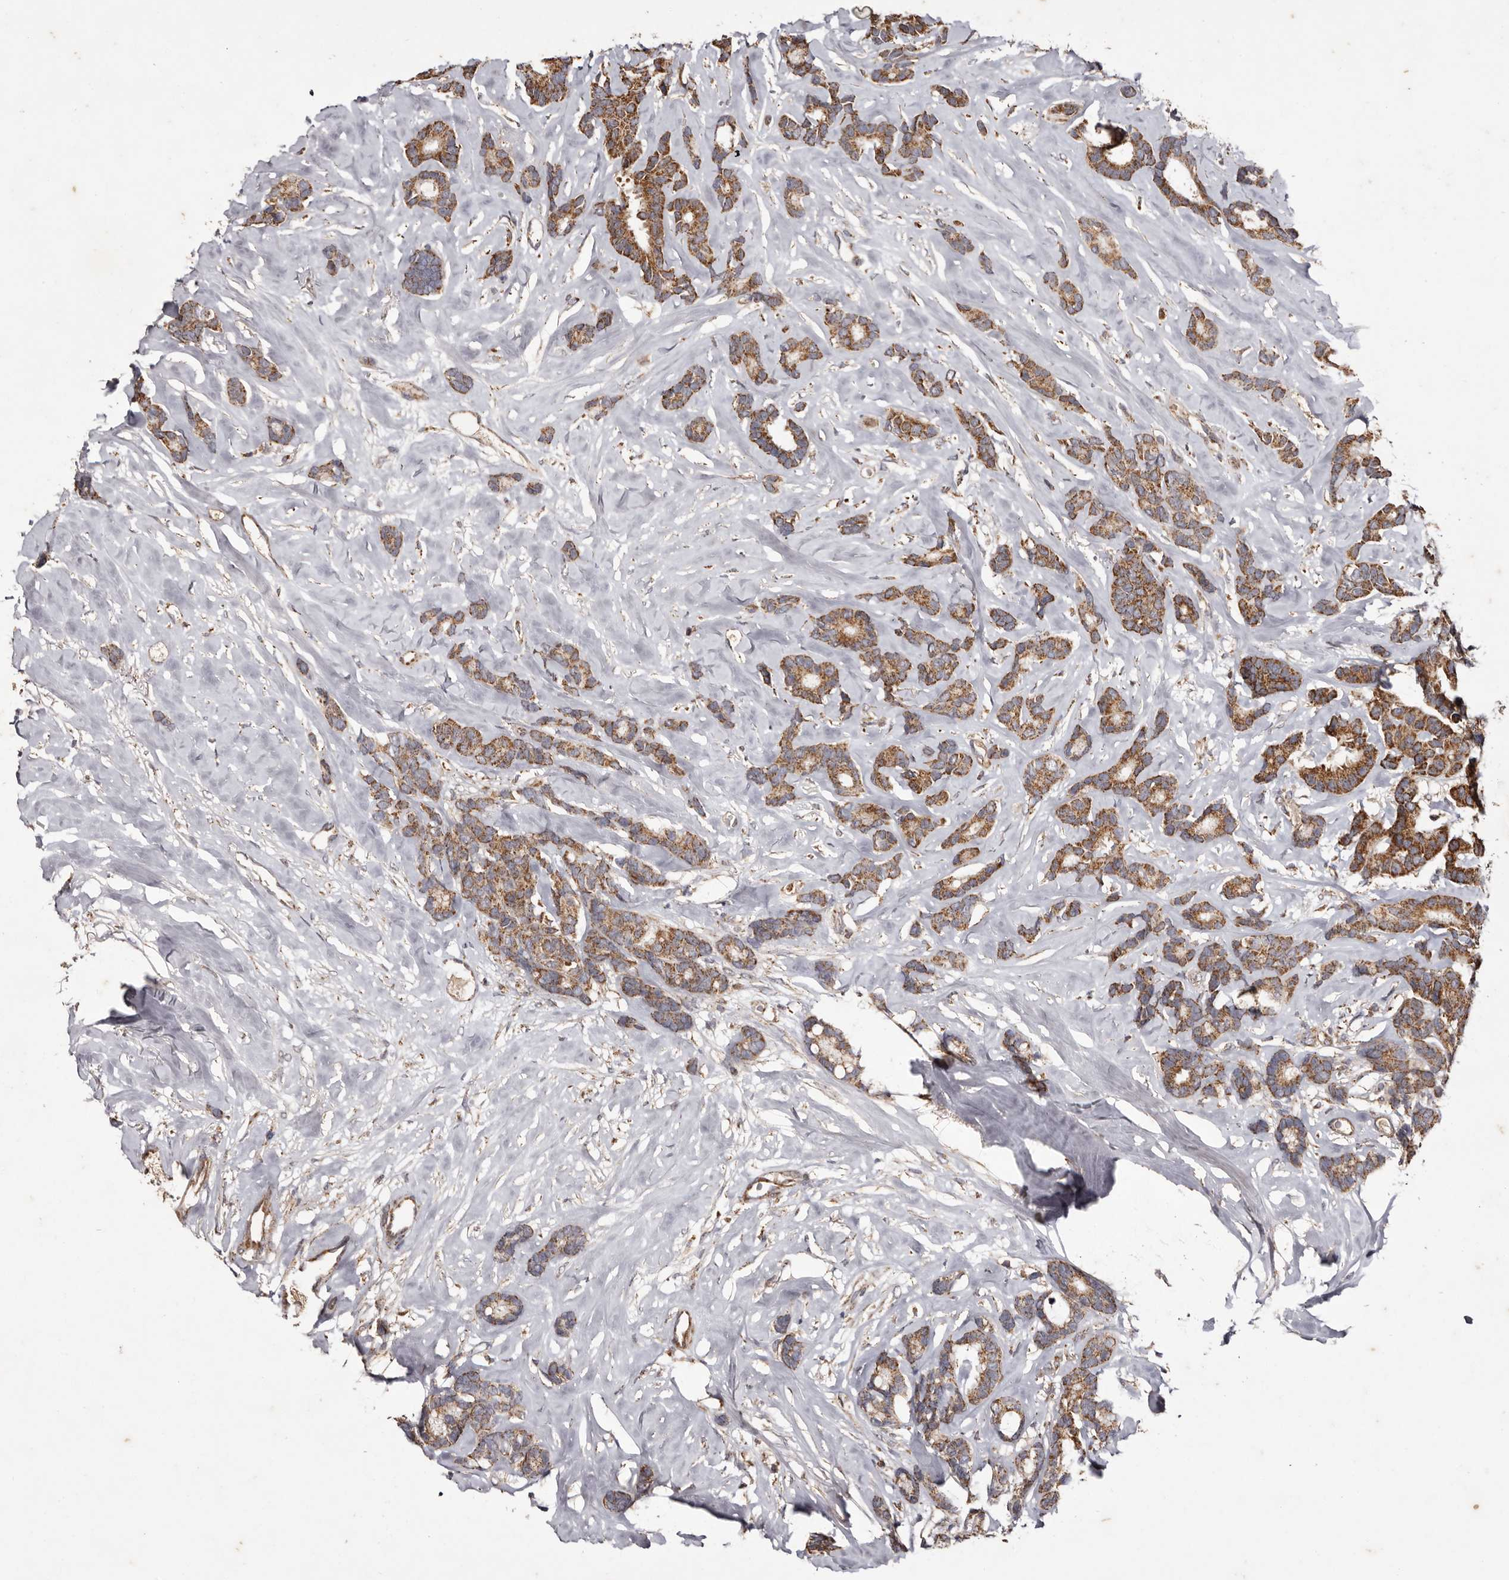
{"staining": {"intensity": "moderate", "quantity": ">75%", "location": "cytoplasmic/membranous"}, "tissue": "breast cancer", "cell_type": "Tumor cells", "image_type": "cancer", "snomed": [{"axis": "morphology", "description": "Duct carcinoma"}, {"axis": "topography", "description": "Breast"}], "caption": "Human intraductal carcinoma (breast) stained for a protein (brown) shows moderate cytoplasmic/membranous positive positivity in approximately >75% of tumor cells.", "gene": "CPLANE2", "patient": {"sex": "female", "age": 87}}